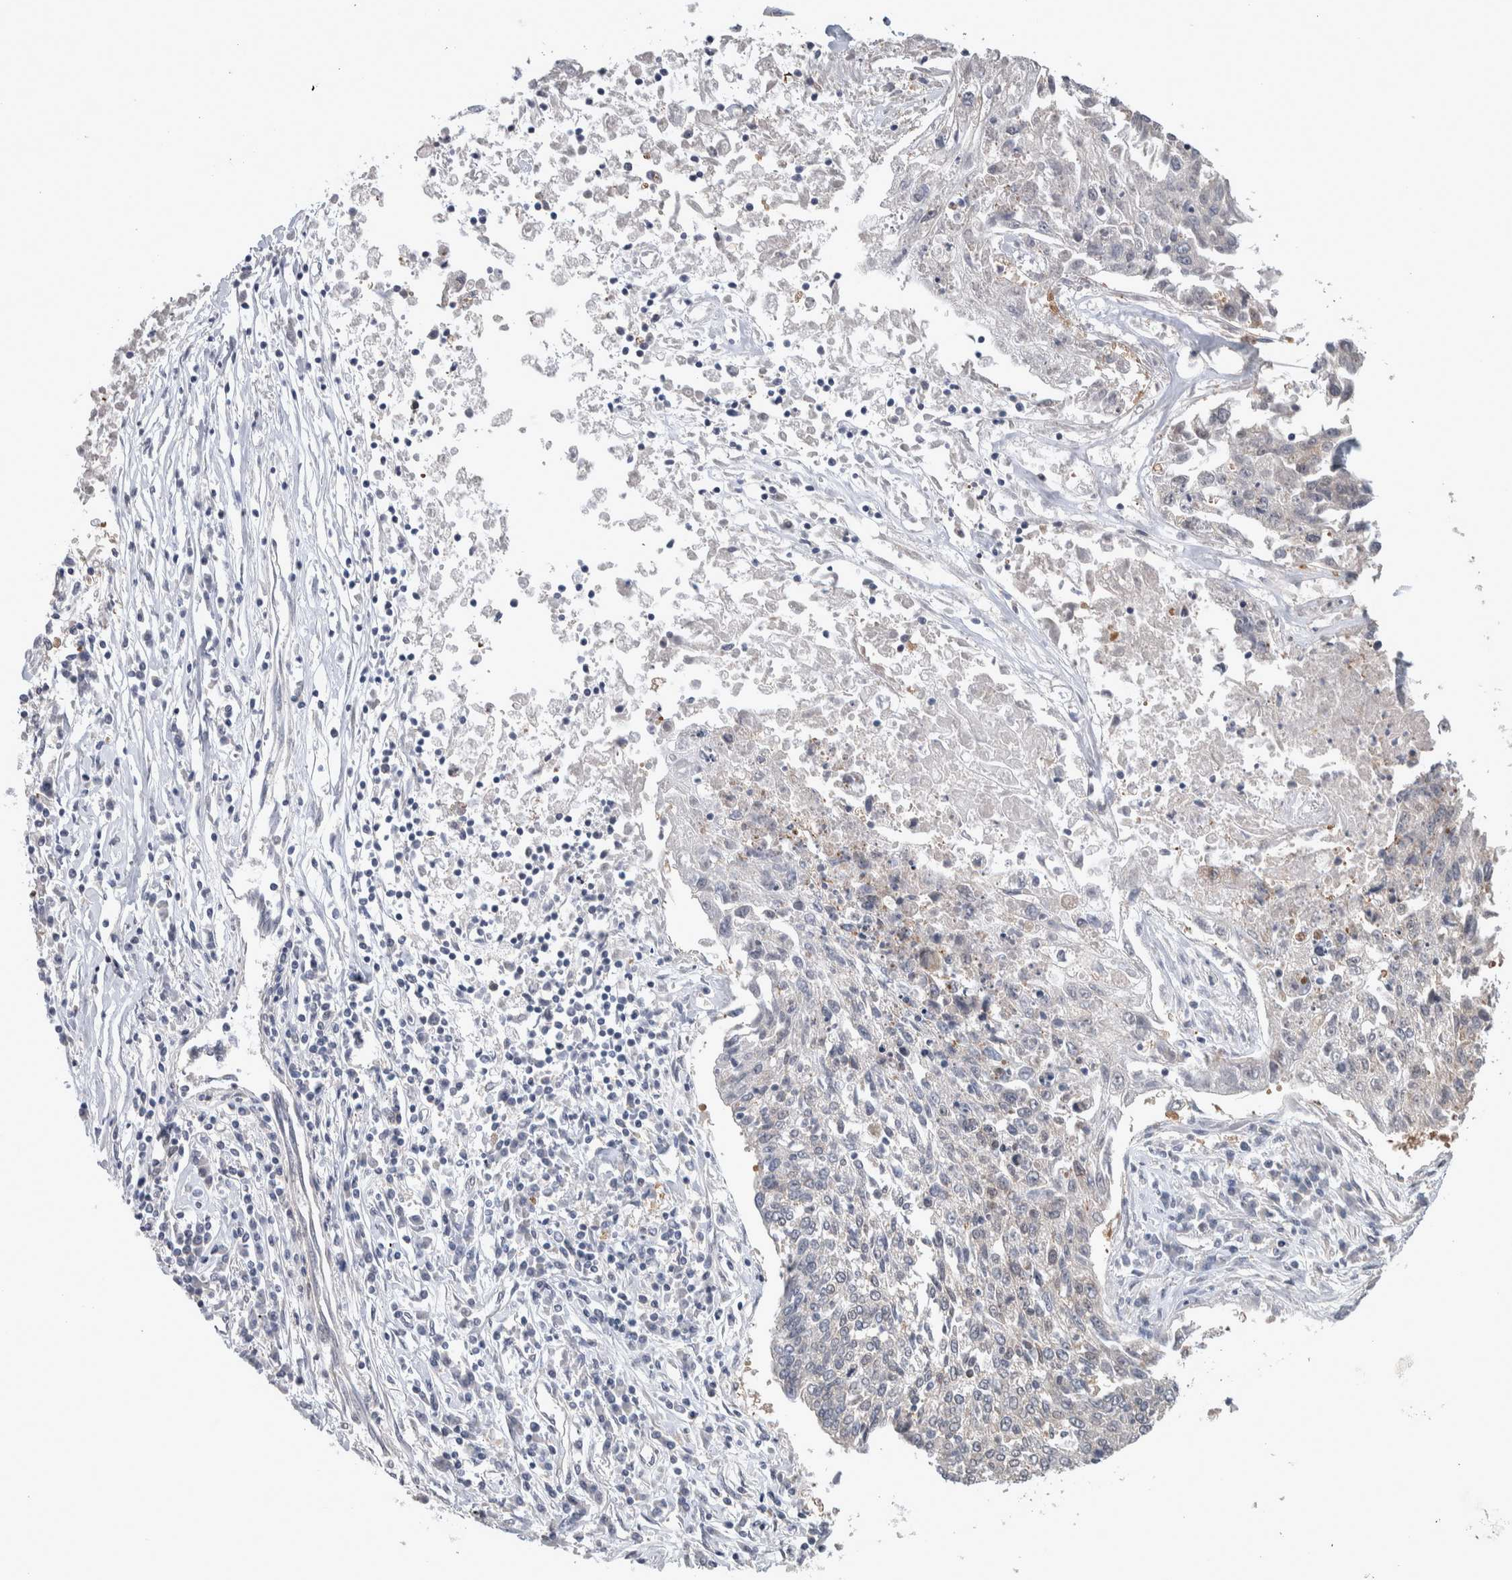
{"staining": {"intensity": "negative", "quantity": "none", "location": "none"}, "tissue": "lung cancer", "cell_type": "Tumor cells", "image_type": "cancer", "snomed": [{"axis": "morphology", "description": "Normal tissue, NOS"}, {"axis": "morphology", "description": "Squamous cell carcinoma, NOS"}, {"axis": "topography", "description": "Lymph node"}, {"axis": "topography", "description": "Cartilage tissue"}, {"axis": "topography", "description": "Bronchus"}, {"axis": "topography", "description": "Lung"}, {"axis": "topography", "description": "Peripheral nerve tissue"}], "caption": "Immunohistochemistry (IHC) histopathology image of neoplastic tissue: human lung cancer (squamous cell carcinoma) stained with DAB (3,3'-diaminobenzidine) demonstrates no significant protein expression in tumor cells.", "gene": "HTATIP2", "patient": {"sex": "female", "age": 49}}